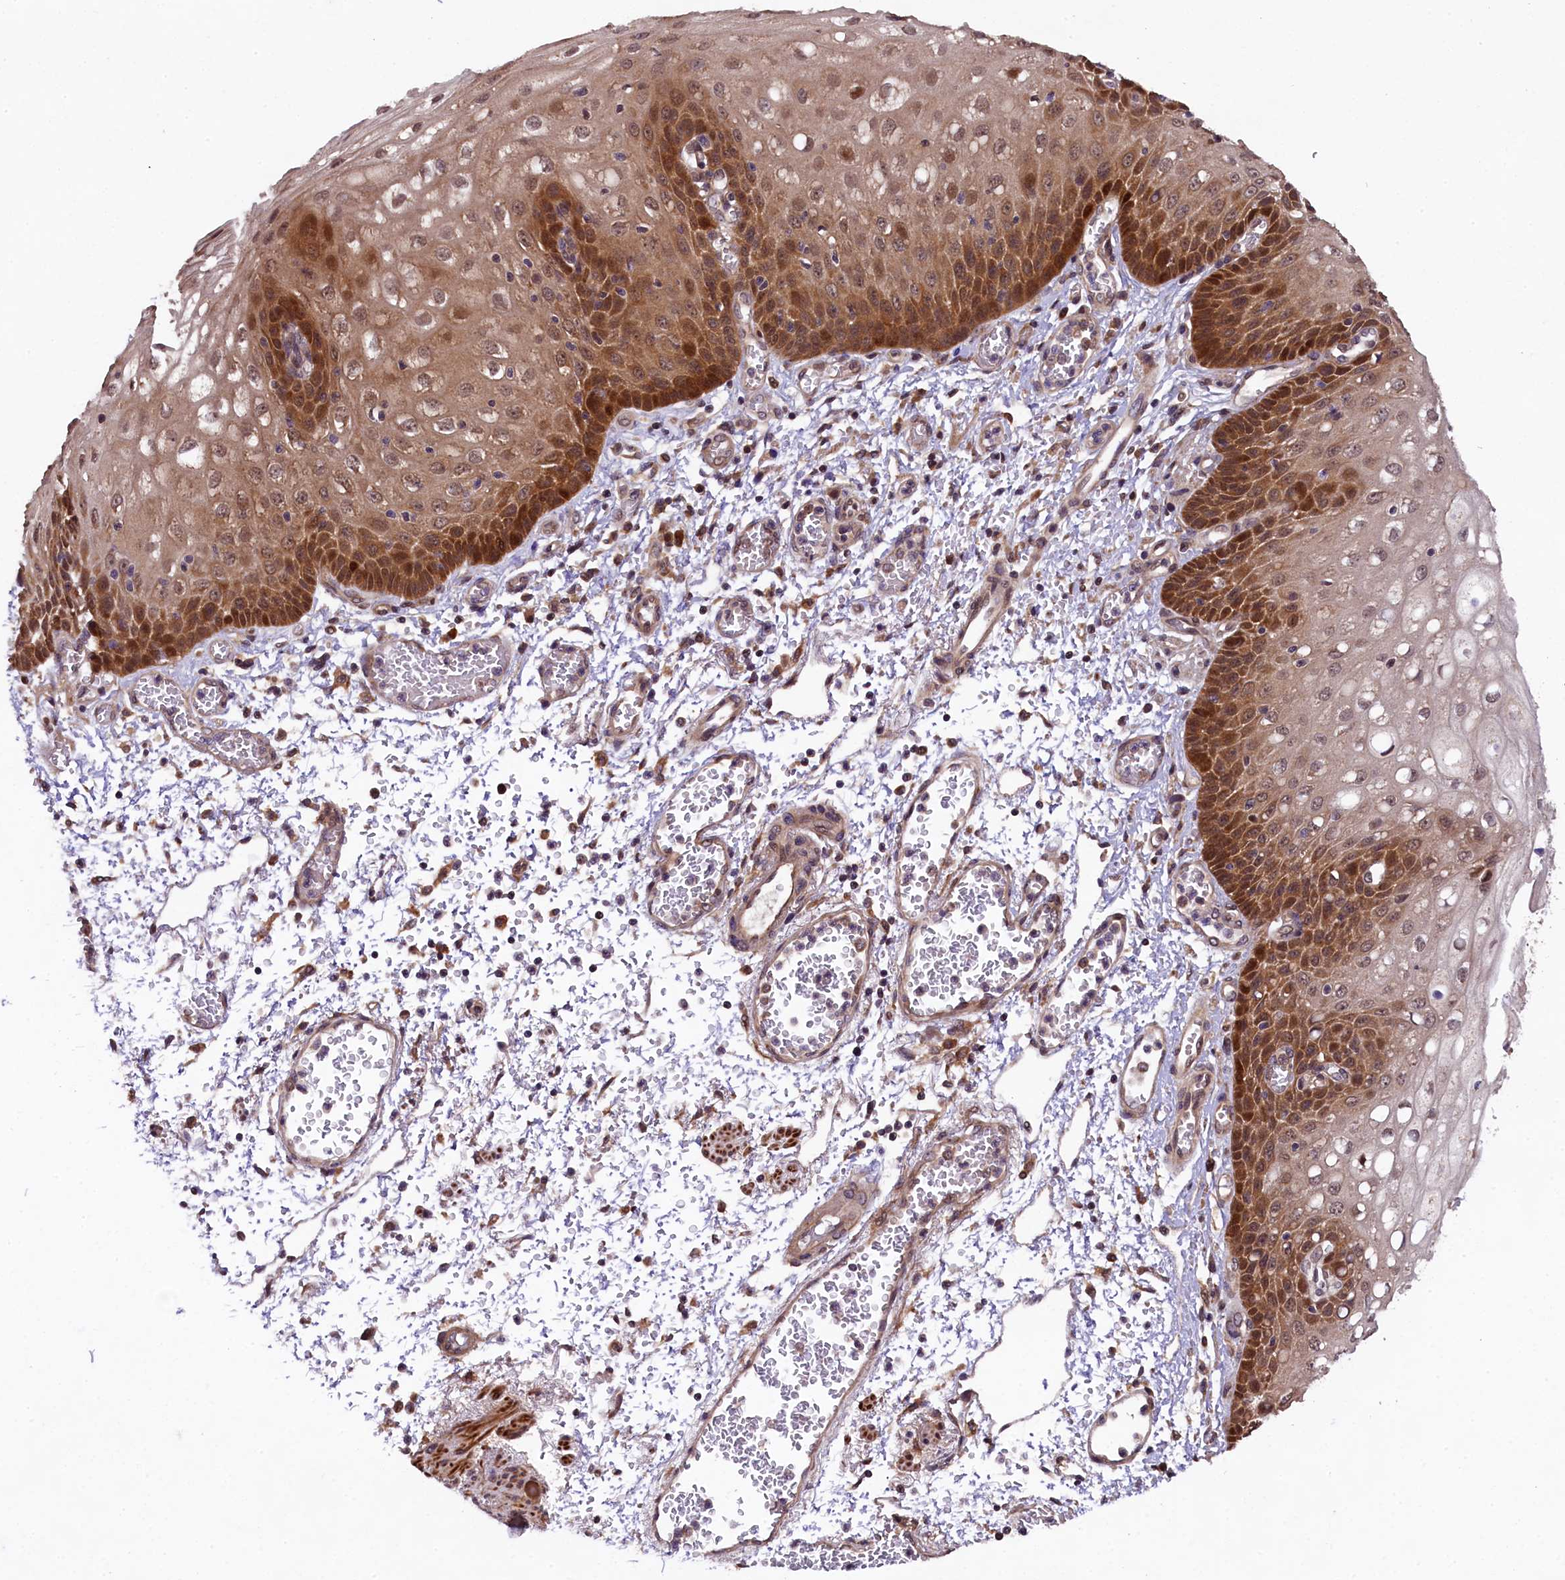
{"staining": {"intensity": "strong", "quantity": ">75%", "location": "cytoplasmic/membranous,nuclear"}, "tissue": "esophagus", "cell_type": "Squamous epithelial cells", "image_type": "normal", "snomed": [{"axis": "morphology", "description": "Normal tissue, NOS"}, {"axis": "topography", "description": "Esophagus"}], "caption": "IHC micrograph of benign esophagus stained for a protein (brown), which reveals high levels of strong cytoplasmic/membranous,nuclear expression in about >75% of squamous epithelial cells.", "gene": "DOHH", "patient": {"sex": "male", "age": 81}}